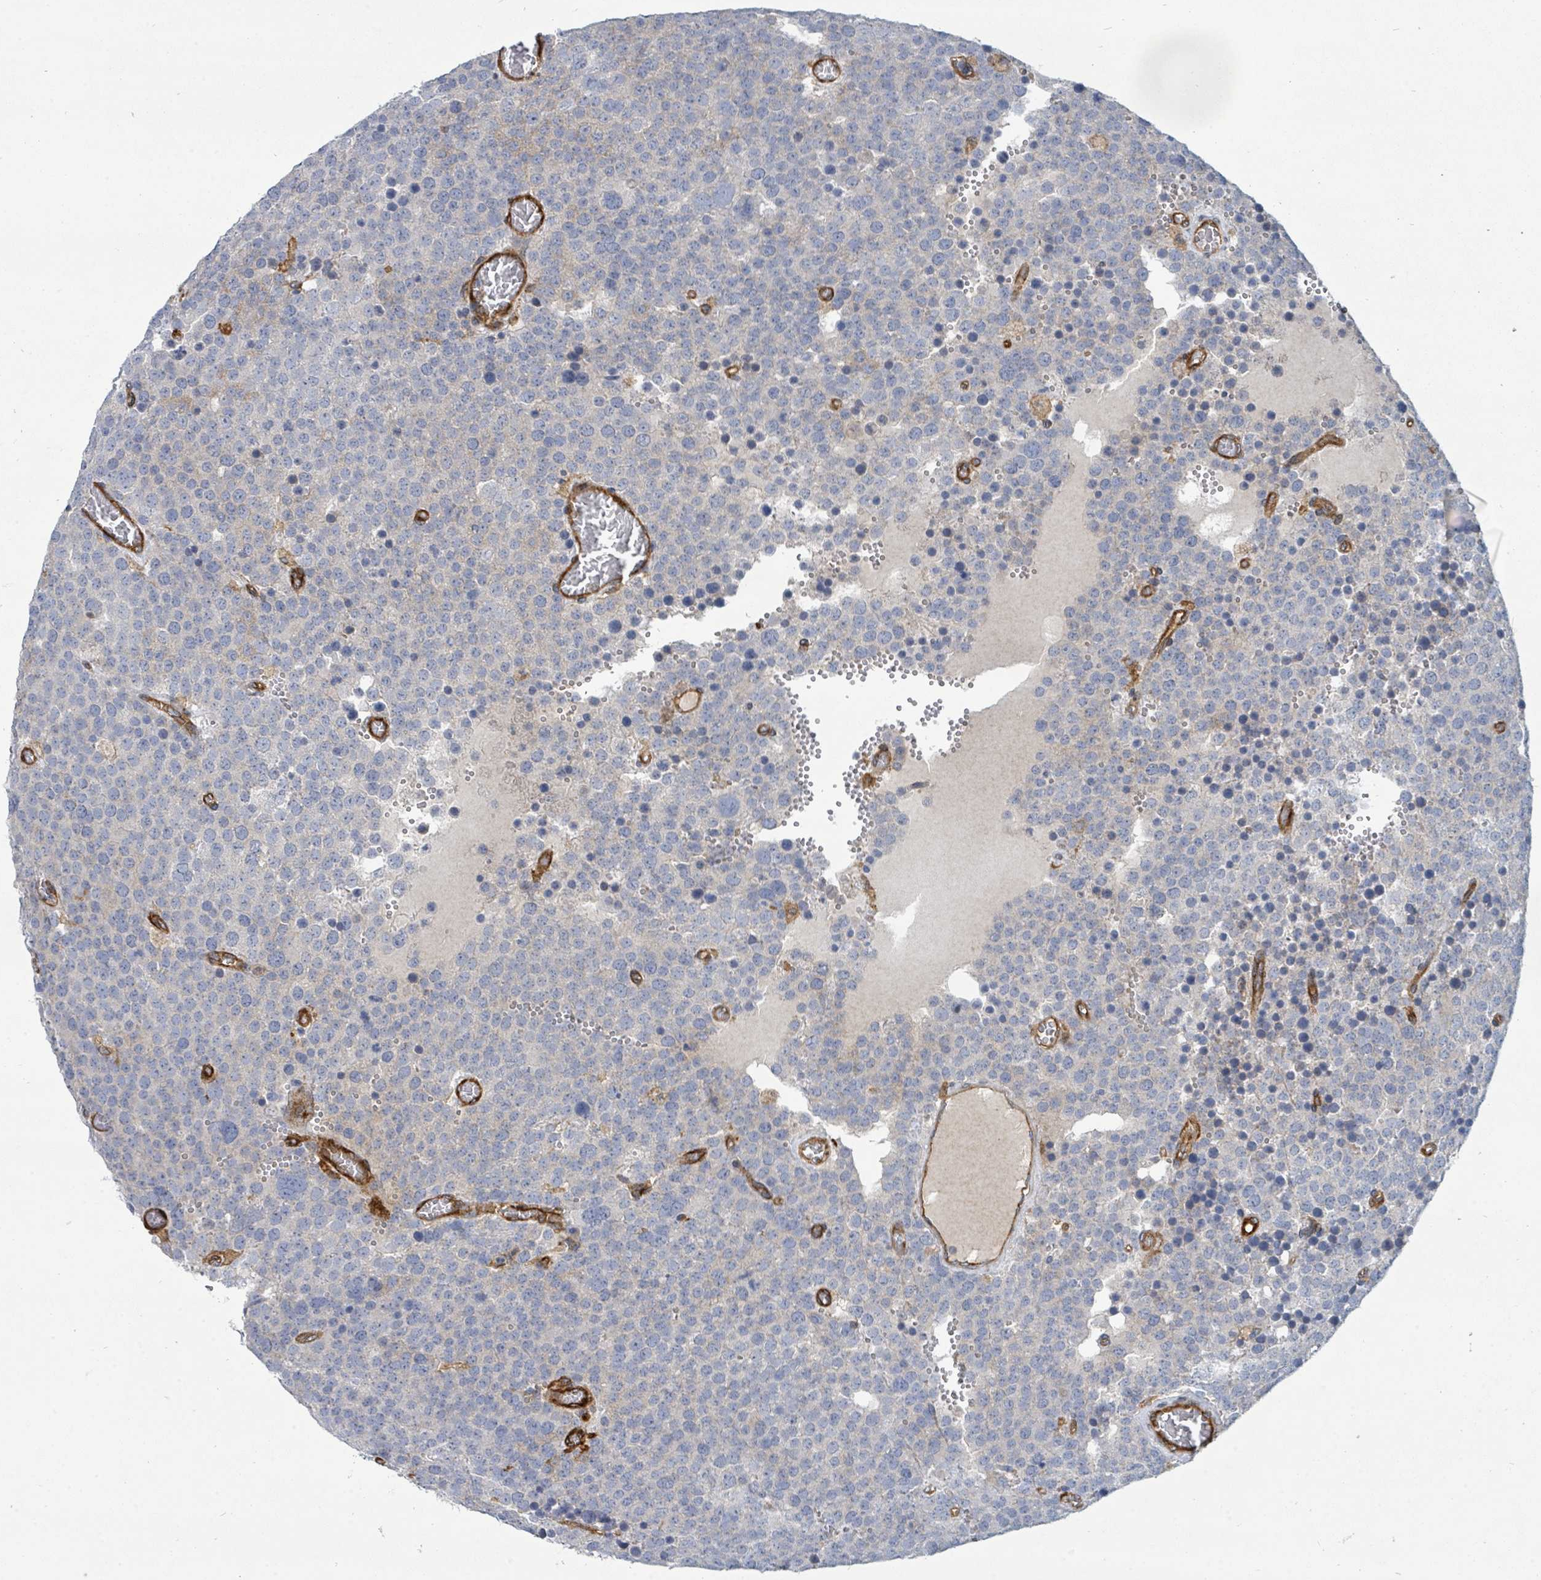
{"staining": {"intensity": "negative", "quantity": "none", "location": "none"}, "tissue": "testis cancer", "cell_type": "Tumor cells", "image_type": "cancer", "snomed": [{"axis": "morphology", "description": "Normal tissue, NOS"}, {"axis": "morphology", "description": "Seminoma, NOS"}, {"axis": "topography", "description": "Testis"}], "caption": "The immunohistochemistry histopathology image has no significant expression in tumor cells of testis cancer tissue. The staining is performed using DAB (3,3'-diaminobenzidine) brown chromogen with nuclei counter-stained in using hematoxylin.", "gene": "IFIT1", "patient": {"sex": "male", "age": 71}}